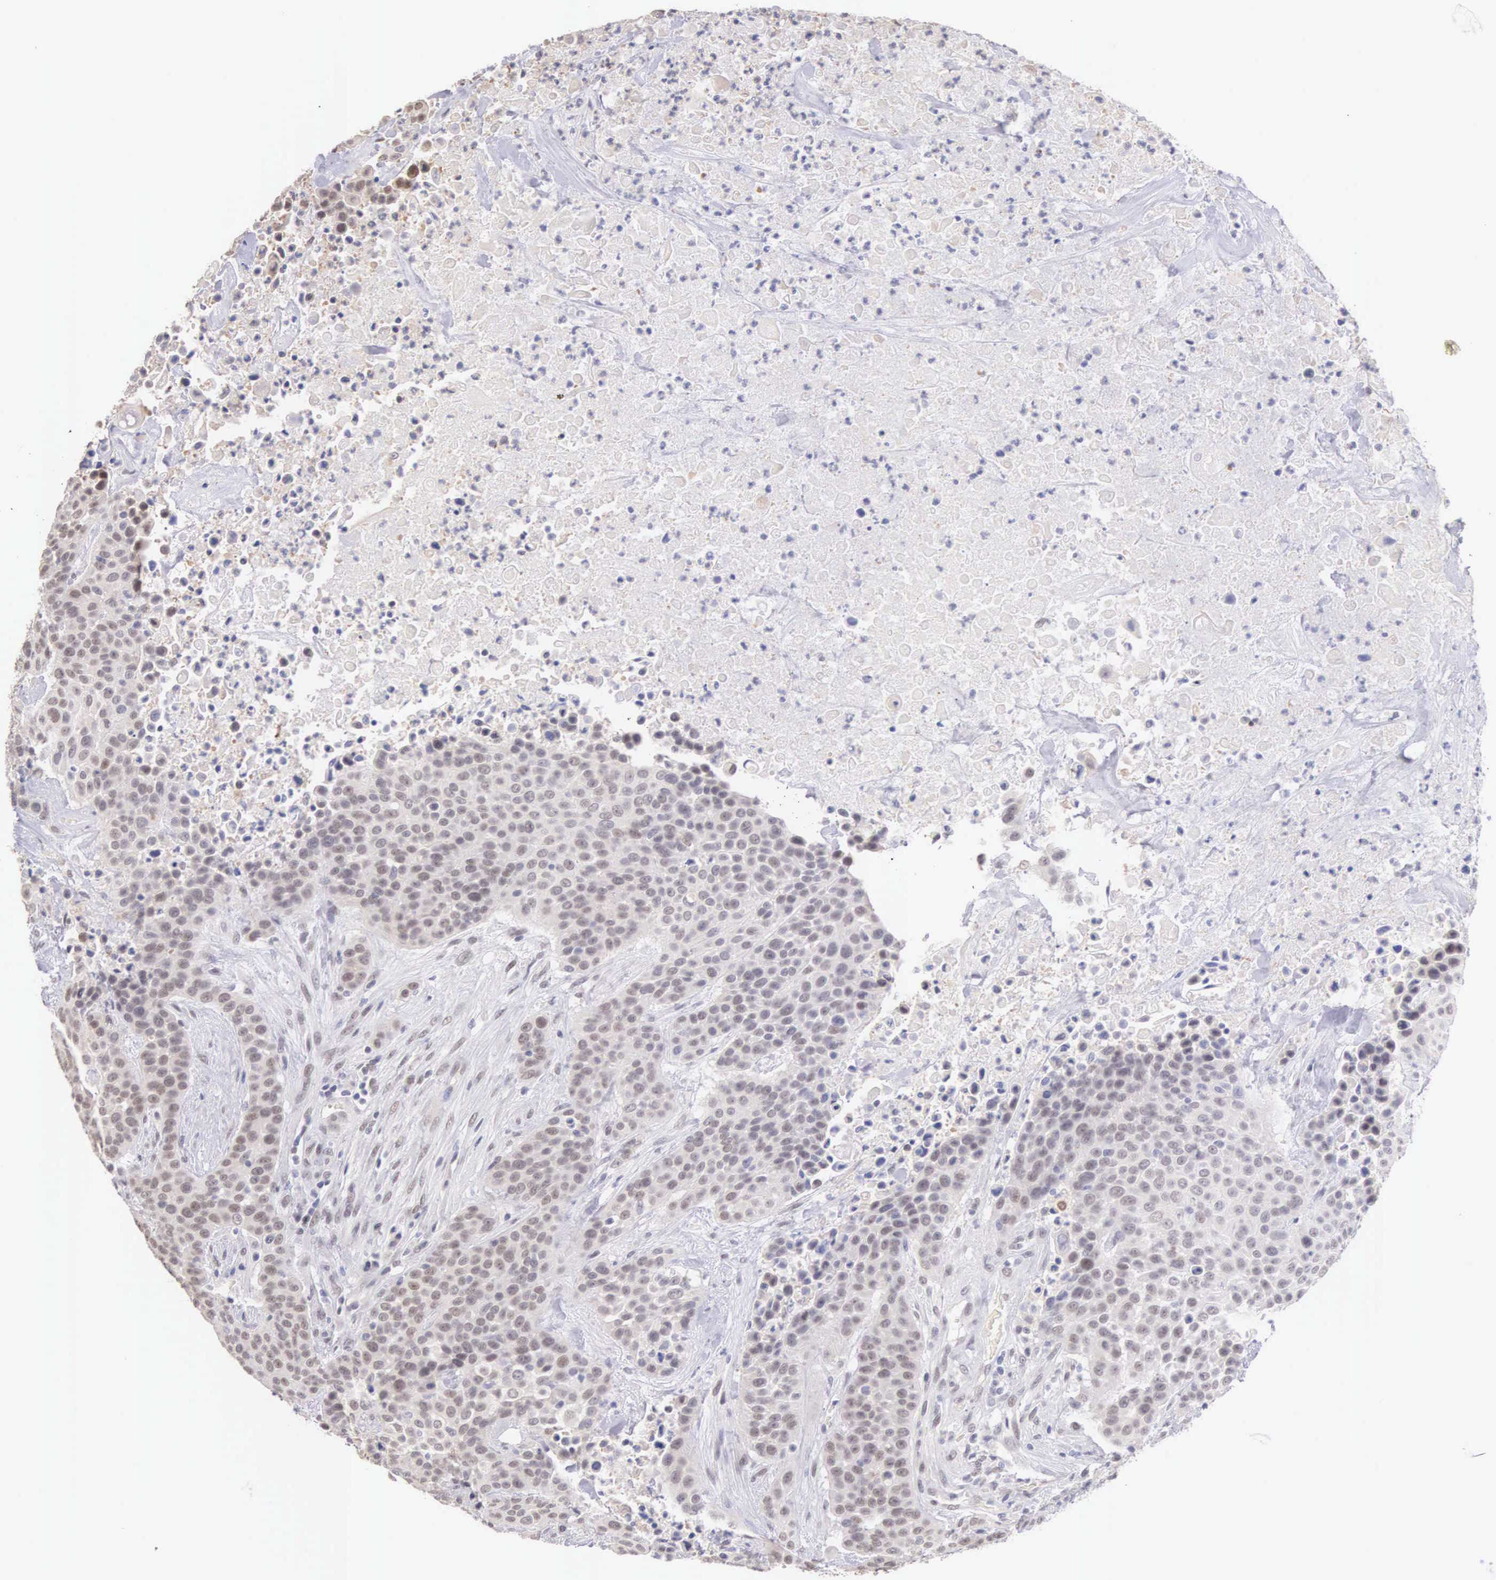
{"staining": {"intensity": "weak", "quantity": "25%-75%", "location": "nuclear"}, "tissue": "urothelial cancer", "cell_type": "Tumor cells", "image_type": "cancer", "snomed": [{"axis": "morphology", "description": "Urothelial carcinoma, High grade"}, {"axis": "topography", "description": "Urinary bladder"}], "caption": "IHC (DAB (3,3'-diaminobenzidine)) staining of human urothelial cancer shows weak nuclear protein staining in about 25%-75% of tumor cells. (DAB = brown stain, brightfield microscopy at high magnification).", "gene": "HMGXB4", "patient": {"sex": "male", "age": 74}}